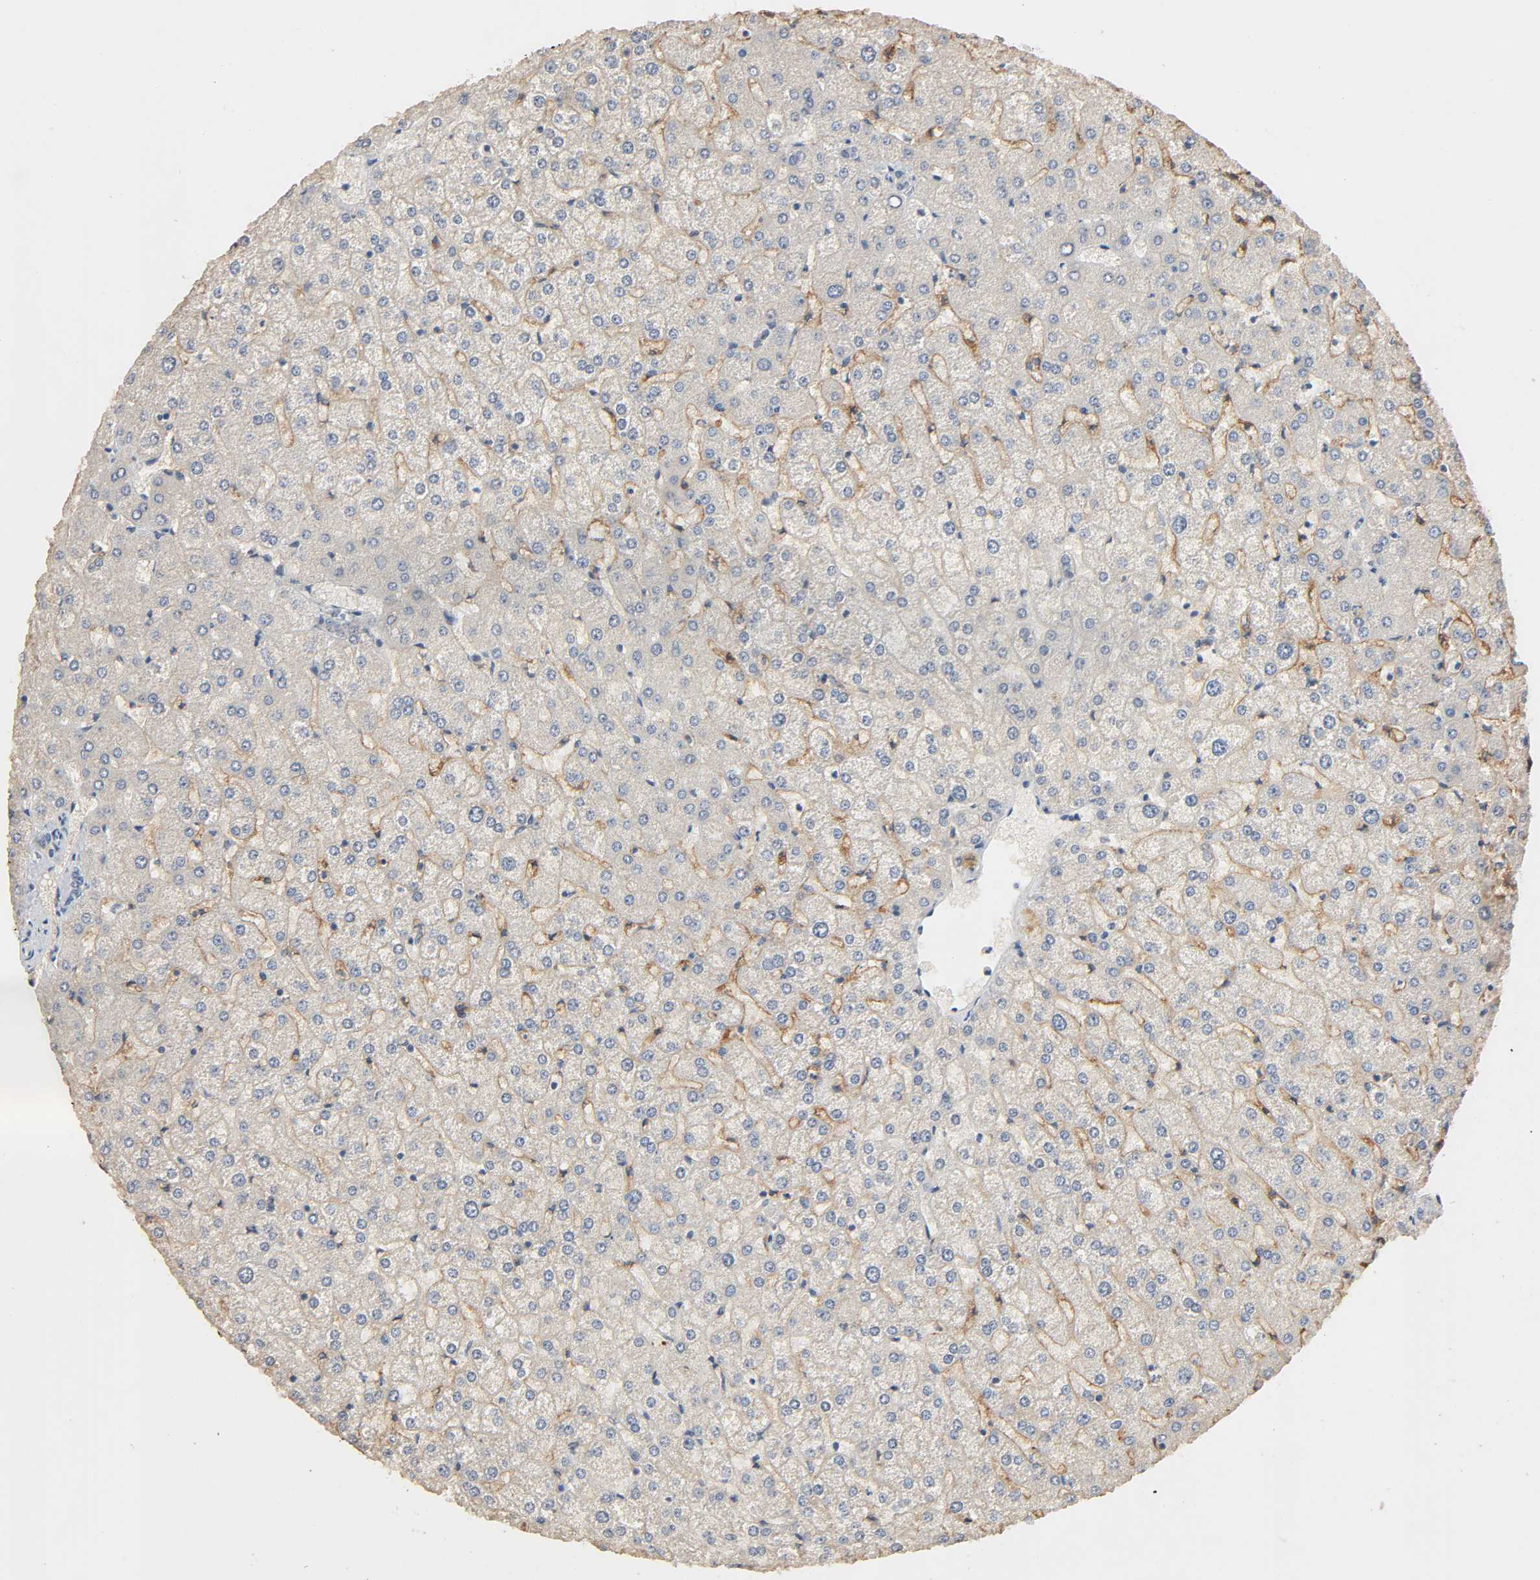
{"staining": {"intensity": "weak", "quantity": "25%-75%", "location": "cytoplasmic/membranous"}, "tissue": "liver", "cell_type": "Cholangiocytes", "image_type": "normal", "snomed": [{"axis": "morphology", "description": "Normal tissue, NOS"}, {"axis": "topography", "description": "Liver"}], "caption": "Protein staining by IHC demonstrates weak cytoplasmic/membranous expression in about 25%-75% of cholangiocytes in normal liver. Nuclei are stained in blue.", "gene": "MAGEA8", "patient": {"sex": "female", "age": 32}}